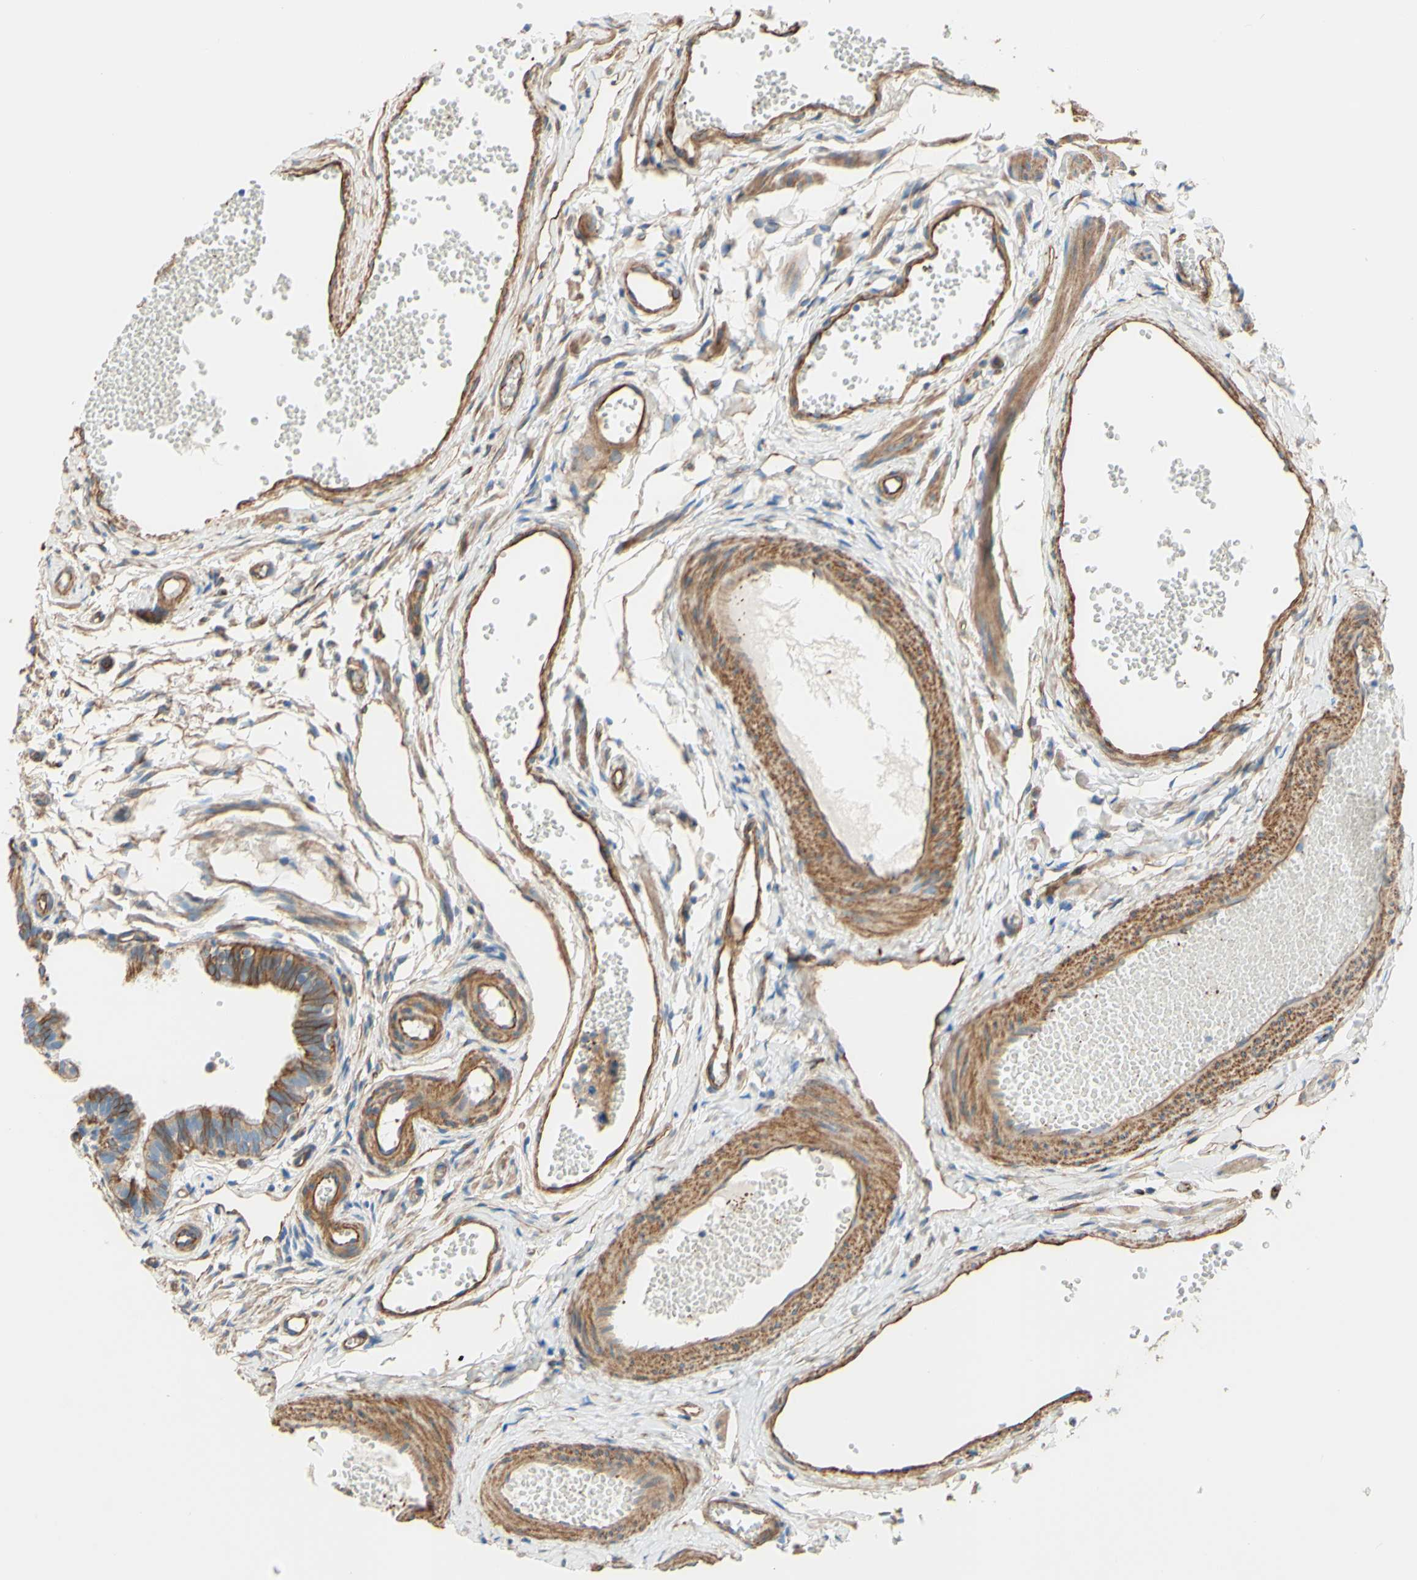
{"staining": {"intensity": "strong", "quantity": "<25%", "location": "cytoplasmic/membranous"}, "tissue": "fallopian tube", "cell_type": "Glandular cells", "image_type": "normal", "snomed": [{"axis": "morphology", "description": "Normal tissue, NOS"}, {"axis": "topography", "description": "Fallopian tube"}, {"axis": "topography", "description": "Placenta"}], "caption": "Immunohistochemistry histopathology image of normal fallopian tube: human fallopian tube stained using immunohistochemistry (IHC) displays medium levels of strong protein expression localized specifically in the cytoplasmic/membranous of glandular cells, appearing as a cytoplasmic/membranous brown color.", "gene": "ENDOD1", "patient": {"sex": "female", "age": 34}}